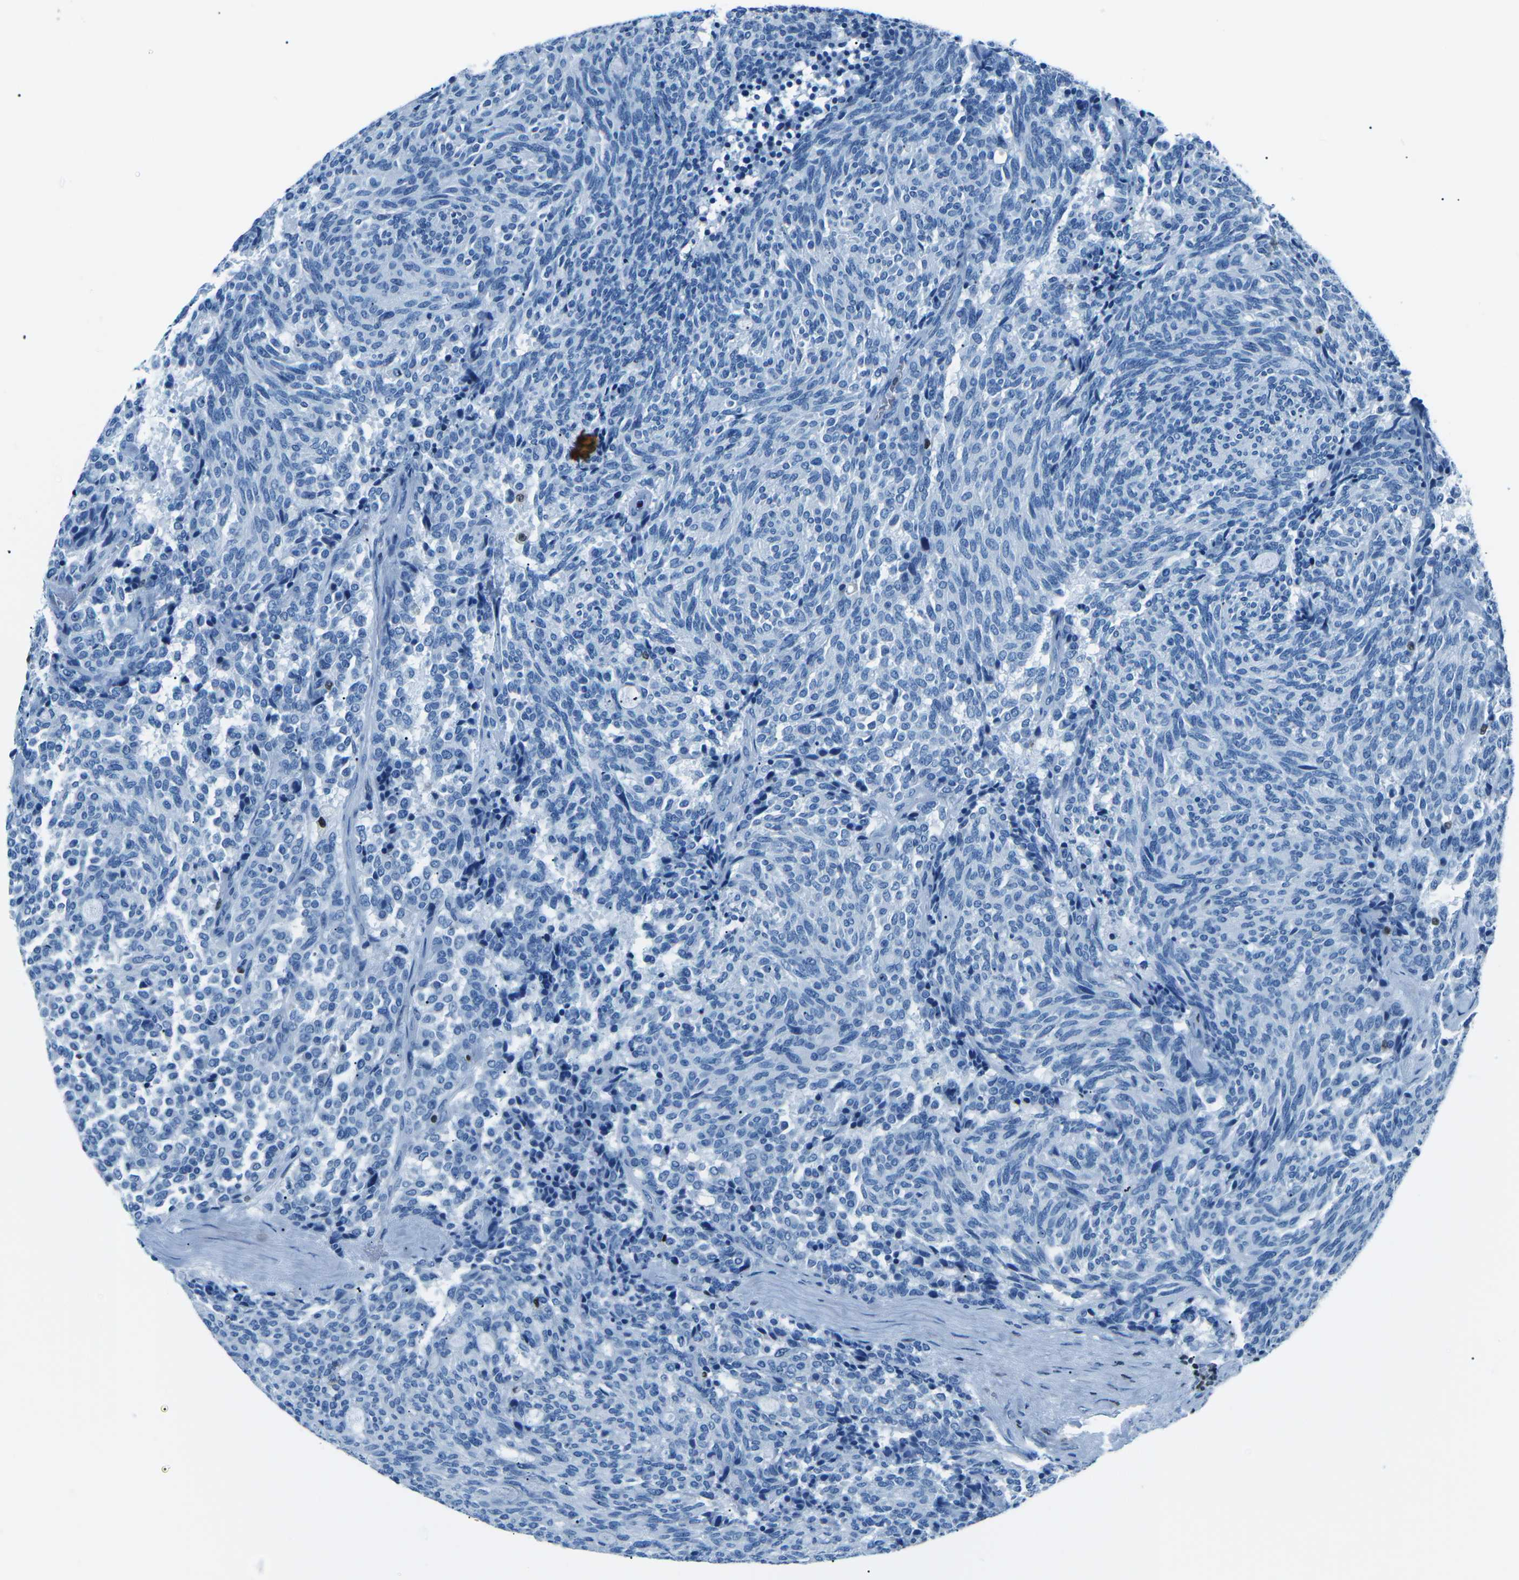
{"staining": {"intensity": "negative", "quantity": "none", "location": "none"}, "tissue": "carcinoid", "cell_type": "Tumor cells", "image_type": "cancer", "snomed": [{"axis": "morphology", "description": "Carcinoid, malignant, NOS"}, {"axis": "topography", "description": "Pancreas"}], "caption": "The image displays no significant expression in tumor cells of carcinoid.", "gene": "CELF2", "patient": {"sex": "female", "age": 54}}